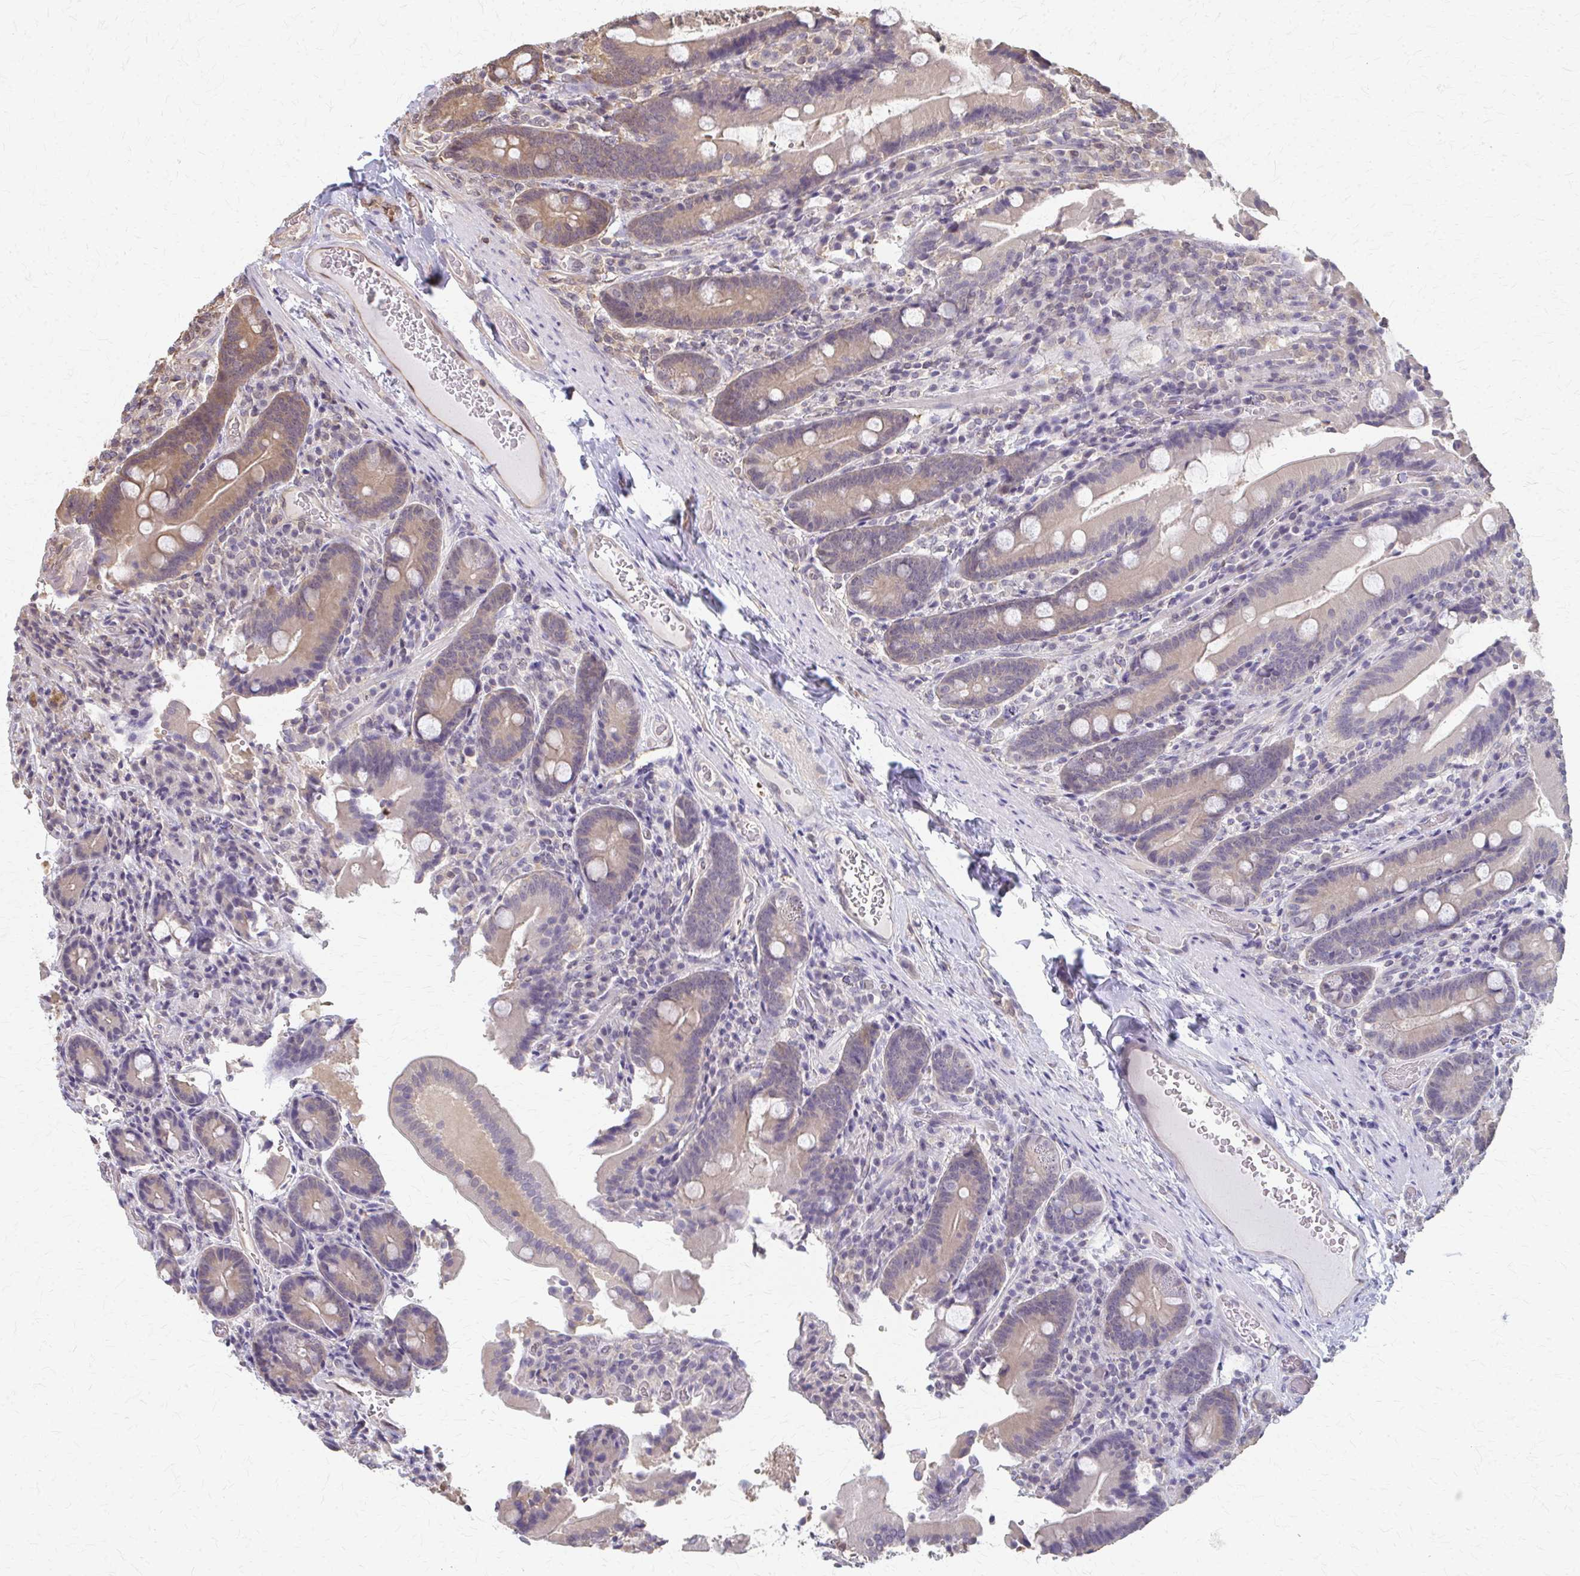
{"staining": {"intensity": "weak", "quantity": ">75%", "location": "cytoplasmic/membranous"}, "tissue": "duodenum", "cell_type": "Glandular cells", "image_type": "normal", "snomed": [{"axis": "morphology", "description": "Normal tissue, NOS"}, {"axis": "topography", "description": "Duodenum"}], "caption": "High-magnification brightfield microscopy of normal duodenum stained with DAB (3,3'-diaminobenzidine) (brown) and counterstained with hematoxylin (blue). glandular cells exhibit weak cytoplasmic/membranous positivity is present in about>75% of cells. The staining was performed using DAB to visualize the protein expression in brown, while the nuclei were stained in blue with hematoxylin (Magnification: 20x).", "gene": "RABGAP1L", "patient": {"sex": "female", "age": 62}}